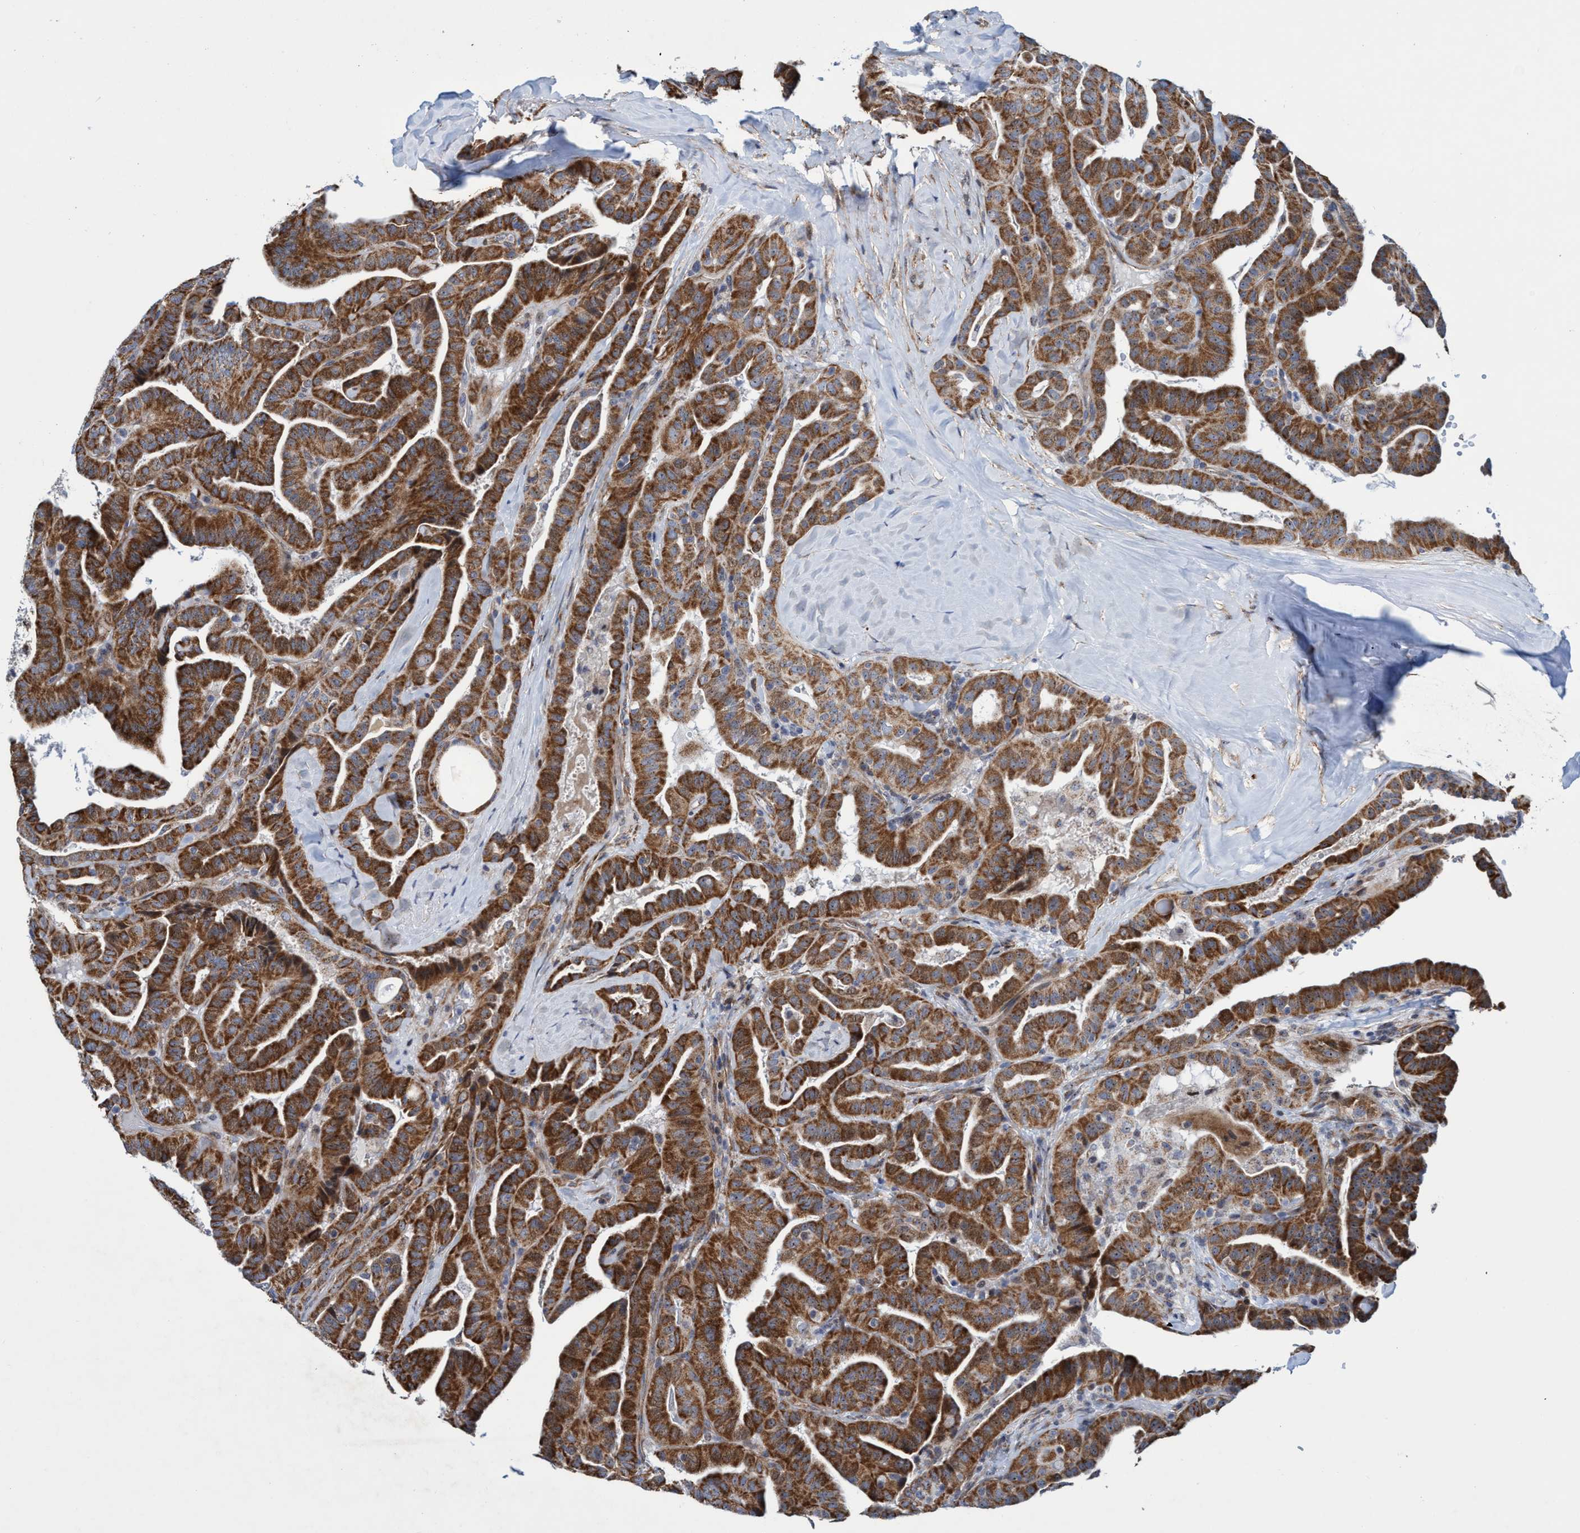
{"staining": {"intensity": "strong", "quantity": ">75%", "location": "cytoplasmic/membranous"}, "tissue": "thyroid cancer", "cell_type": "Tumor cells", "image_type": "cancer", "snomed": [{"axis": "morphology", "description": "Papillary adenocarcinoma, NOS"}, {"axis": "topography", "description": "Thyroid gland"}], "caption": "This image displays immunohistochemistry staining of thyroid cancer, with high strong cytoplasmic/membranous positivity in approximately >75% of tumor cells.", "gene": "POLR1F", "patient": {"sex": "male", "age": 77}}